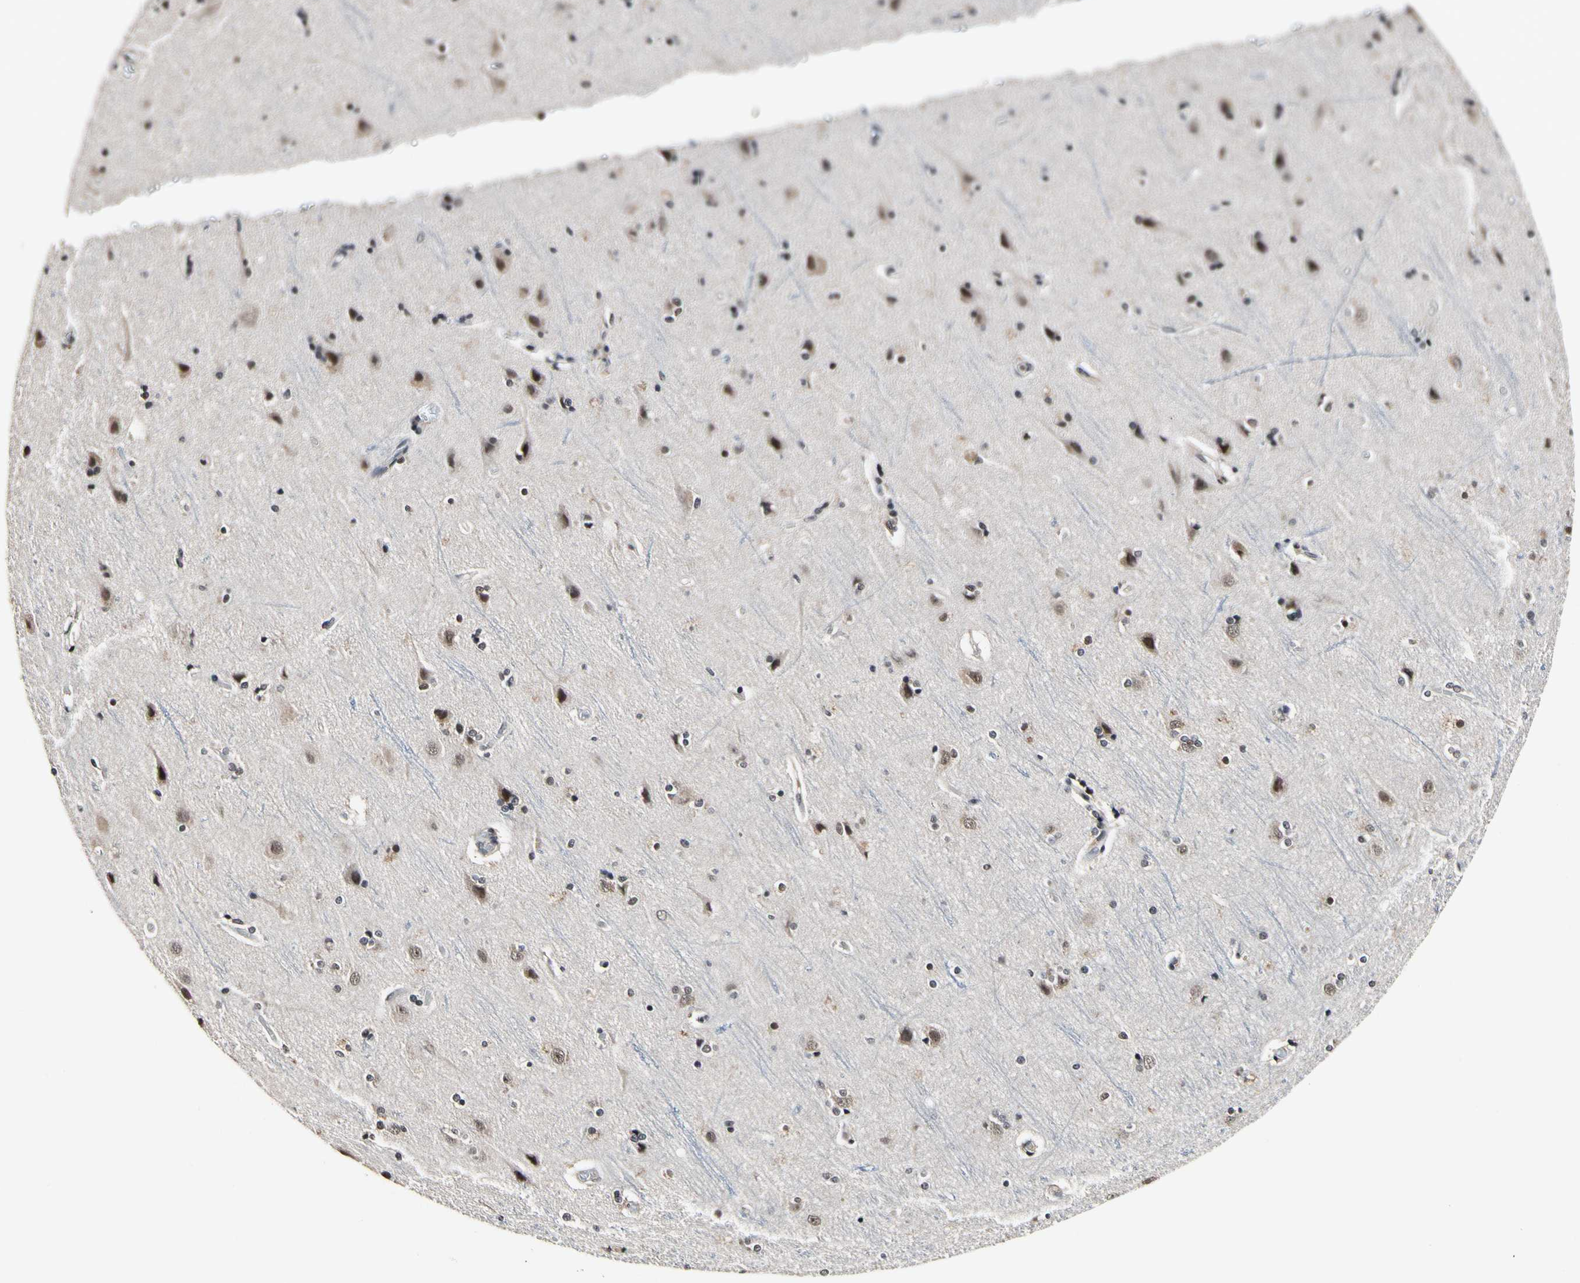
{"staining": {"intensity": "moderate", "quantity": "<25%", "location": "nuclear"}, "tissue": "cerebral cortex", "cell_type": "Endothelial cells", "image_type": "normal", "snomed": [{"axis": "morphology", "description": "Normal tissue, NOS"}, {"axis": "topography", "description": "Cerebral cortex"}], "caption": "Approximately <25% of endothelial cells in unremarkable human cerebral cortex exhibit moderate nuclear protein staining as visualized by brown immunohistochemical staining.", "gene": "PSMD10", "patient": {"sex": "female", "age": 54}}